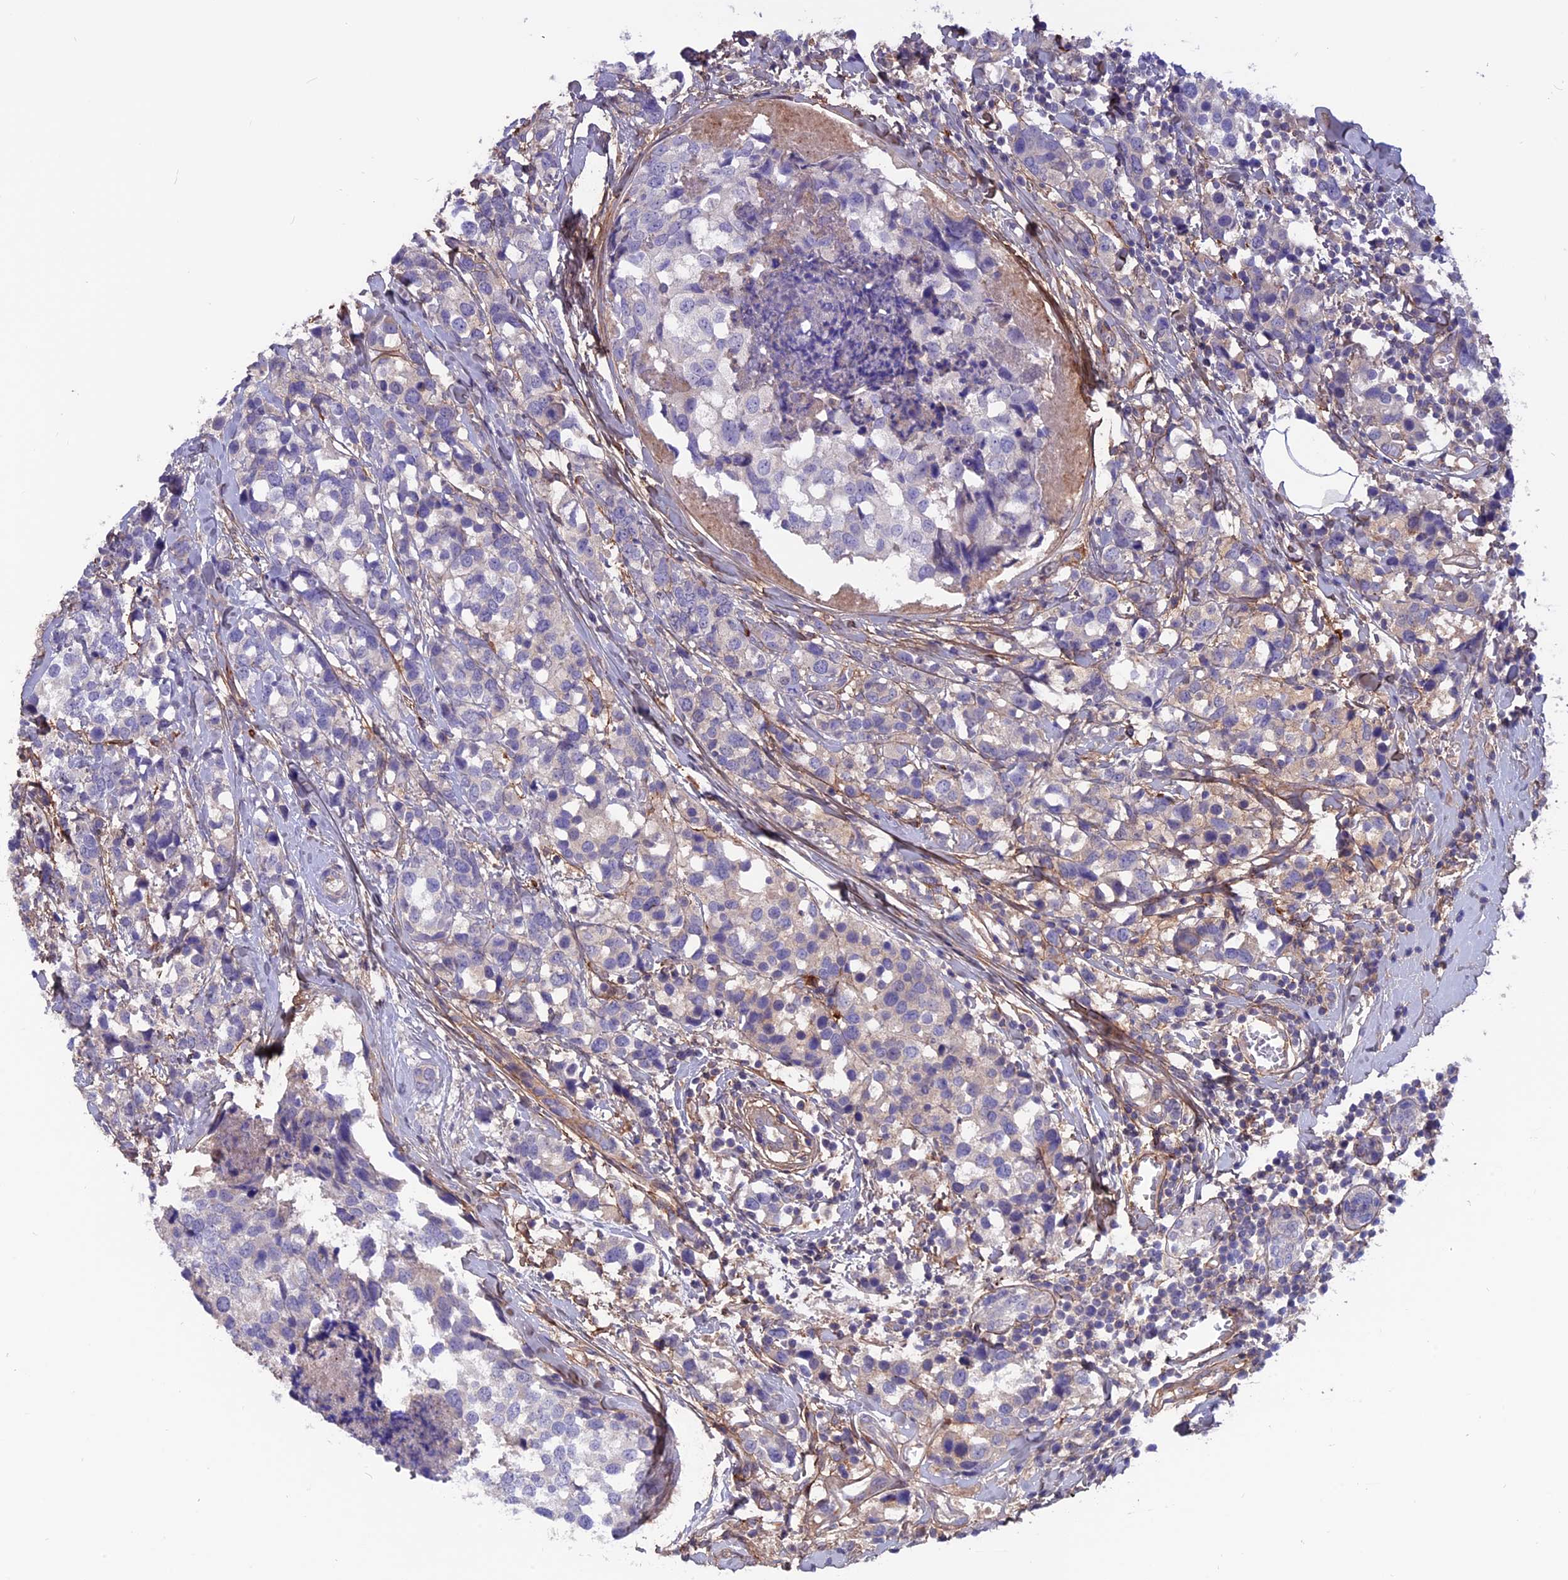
{"staining": {"intensity": "negative", "quantity": "none", "location": "none"}, "tissue": "breast cancer", "cell_type": "Tumor cells", "image_type": "cancer", "snomed": [{"axis": "morphology", "description": "Lobular carcinoma"}, {"axis": "topography", "description": "Breast"}], "caption": "The immunohistochemistry image has no significant expression in tumor cells of lobular carcinoma (breast) tissue. (Brightfield microscopy of DAB immunohistochemistry (IHC) at high magnification).", "gene": "COL4A3", "patient": {"sex": "female", "age": 59}}